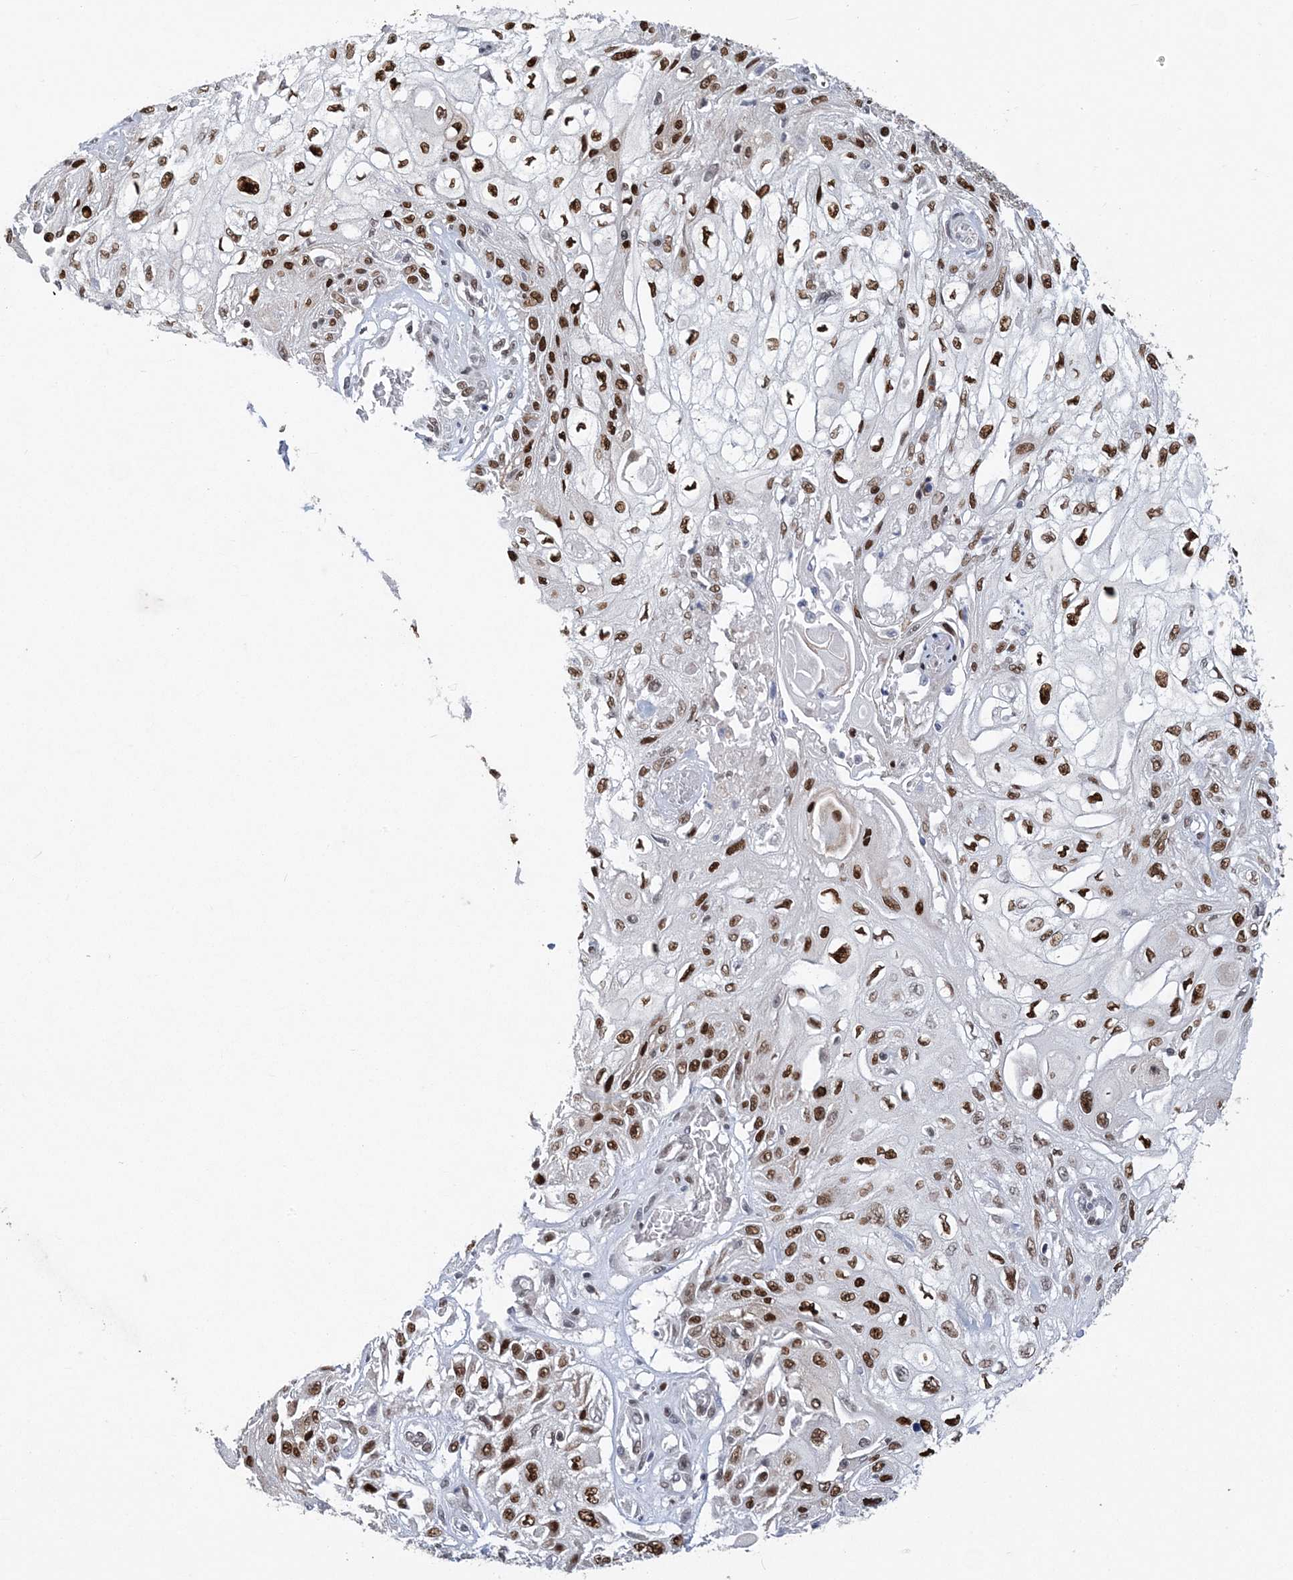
{"staining": {"intensity": "strong", "quantity": ">75%", "location": "nuclear"}, "tissue": "skin cancer", "cell_type": "Tumor cells", "image_type": "cancer", "snomed": [{"axis": "morphology", "description": "Squamous cell carcinoma, NOS"}, {"axis": "topography", "description": "Skin"}], "caption": "Protein staining of skin cancer tissue reveals strong nuclear expression in approximately >75% of tumor cells.", "gene": "ZBTB7A", "patient": {"sex": "male", "age": 75}}